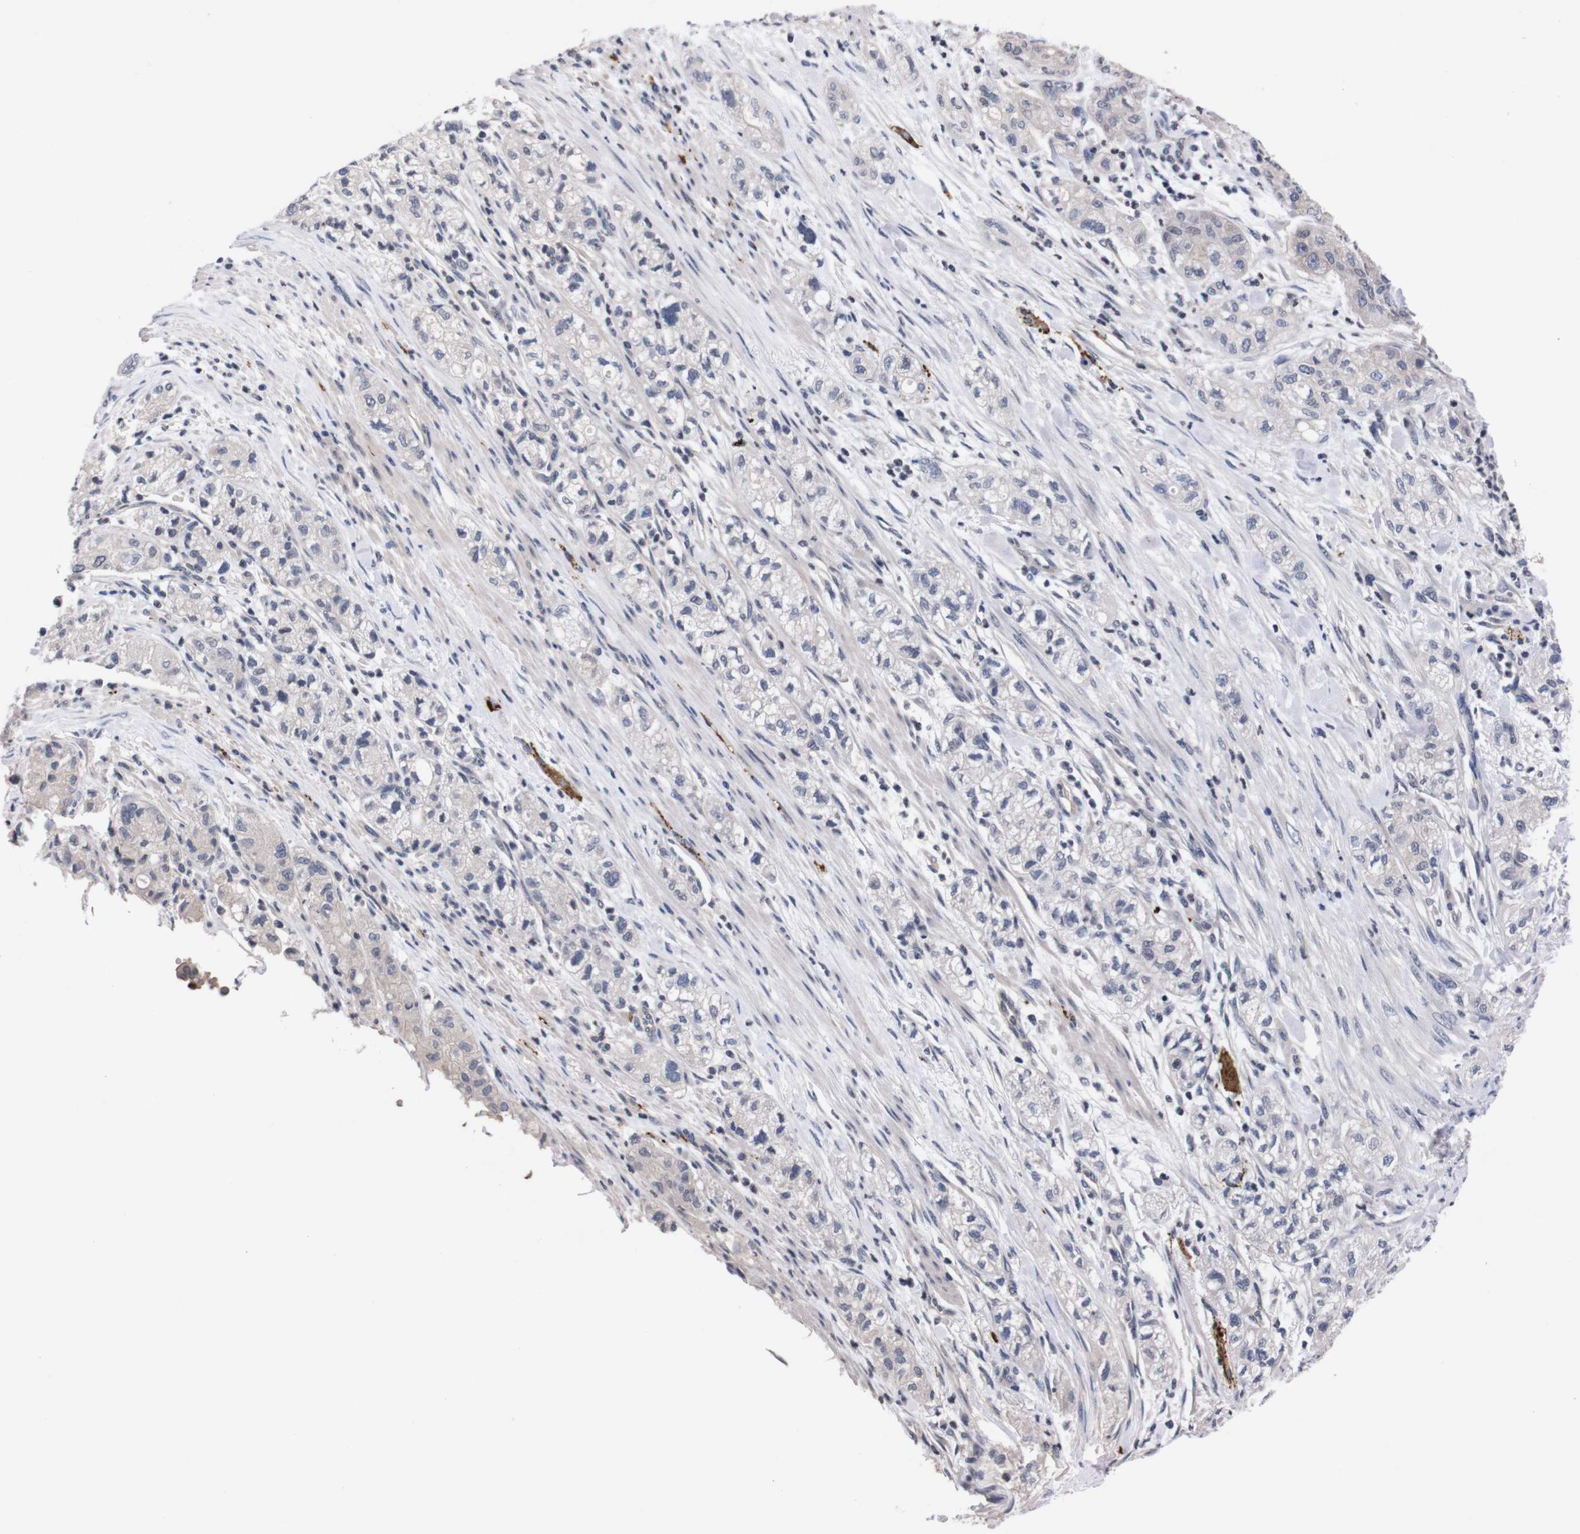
{"staining": {"intensity": "negative", "quantity": "none", "location": "none"}, "tissue": "pancreatic cancer", "cell_type": "Tumor cells", "image_type": "cancer", "snomed": [{"axis": "morphology", "description": "Adenocarcinoma, NOS"}, {"axis": "topography", "description": "Pancreas"}], "caption": "Tumor cells show no significant protein positivity in pancreatic cancer (adenocarcinoma). (DAB IHC with hematoxylin counter stain).", "gene": "TNFRSF21", "patient": {"sex": "female", "age": 78}}